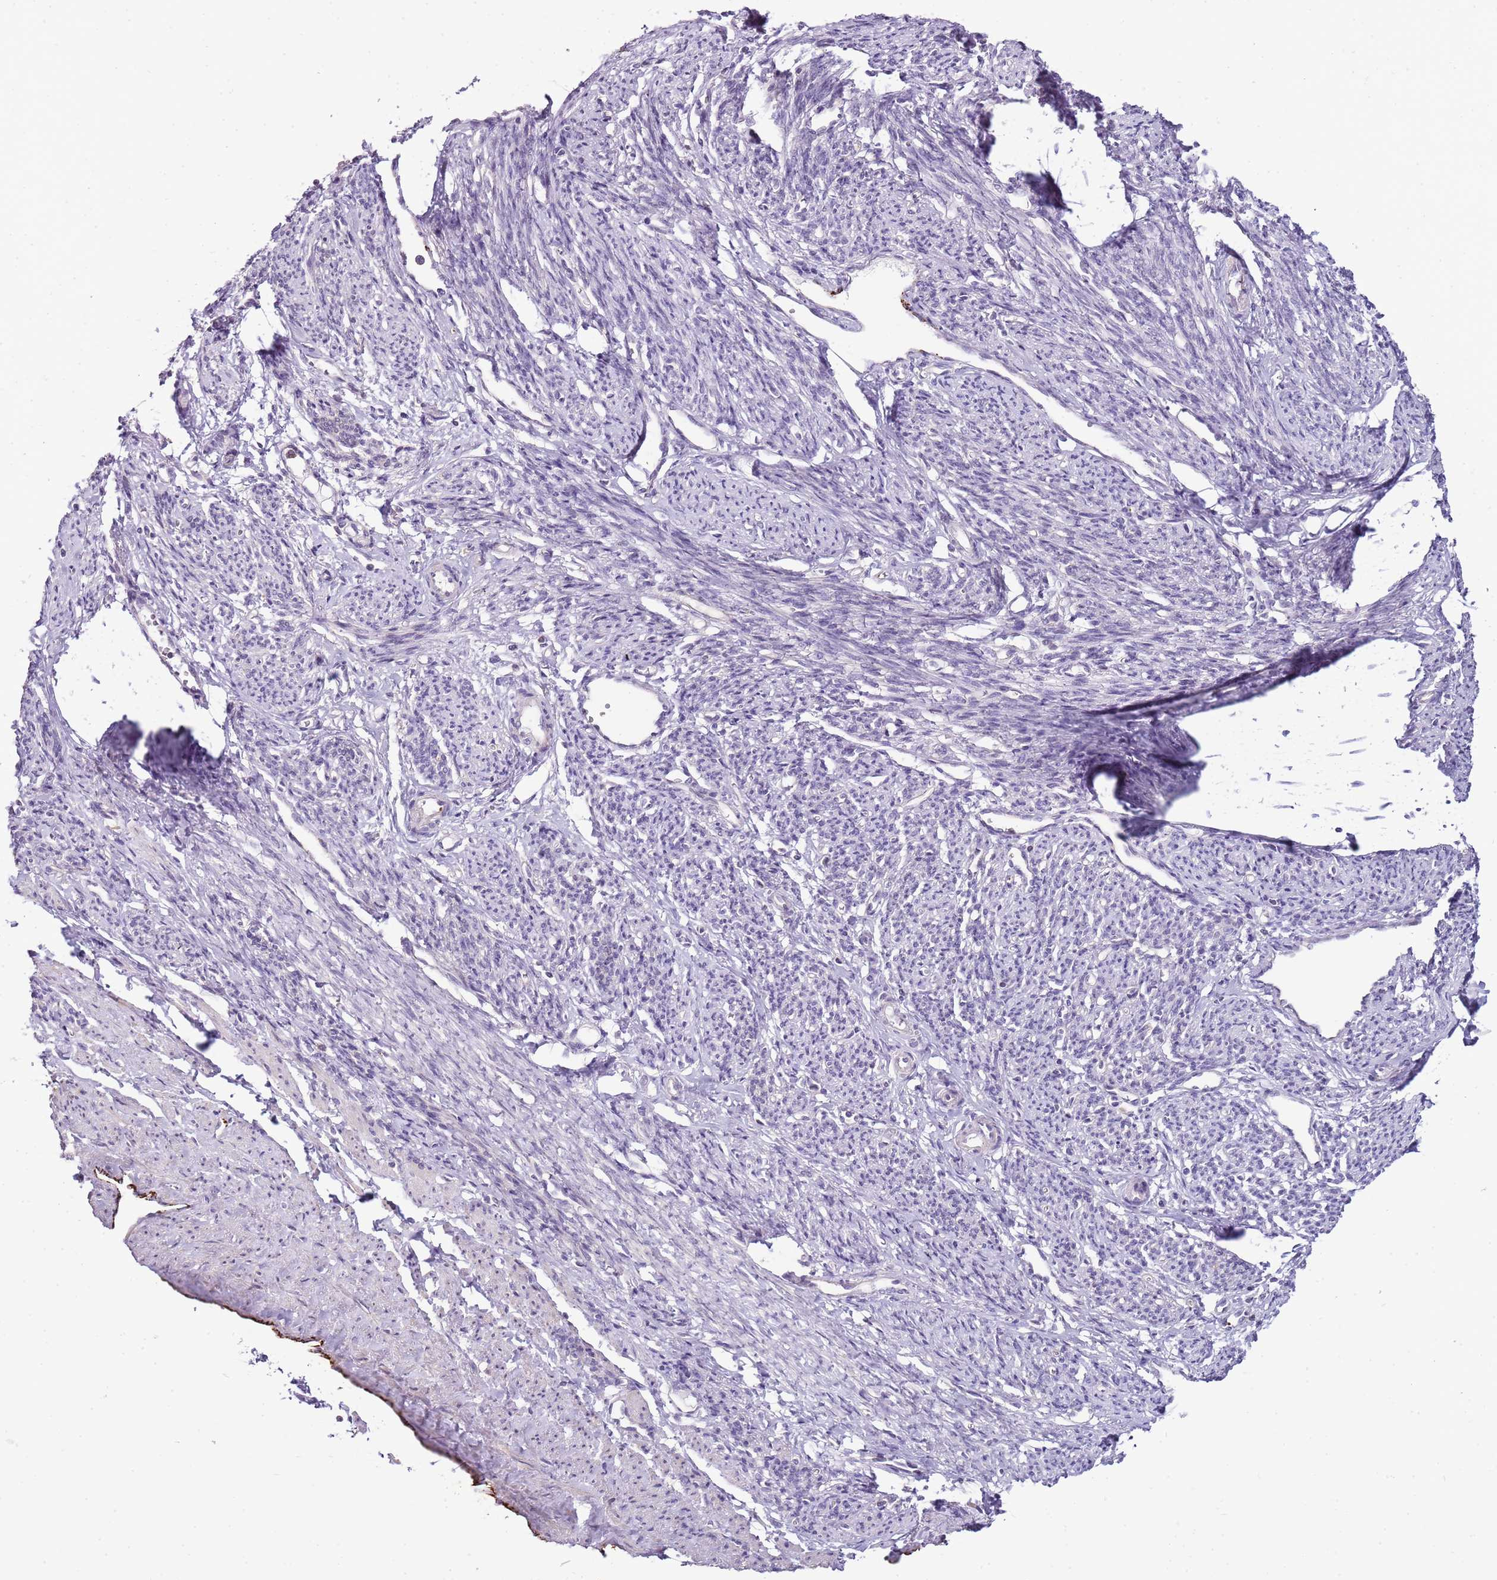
{"staining": {"intensity": "negative", "quantity": "none", "location": "none"}, "tissue": "smooth muscle", "cell_type": "Smooth muscle cells", "image_type": "normal", "snomed": [{"axis": "morphology", "description": "Normal tissue, NOS"}, {"axis": "topography", "description": "Smooth muscle"}, {"axis": "topography", "description": "Uterus"}], "caption": "IHC of benign smooth muscle reveals no expression in smooth muscle cells.", "gene": "CAPN7", "patient": {"sex": "female", "age": 59}}